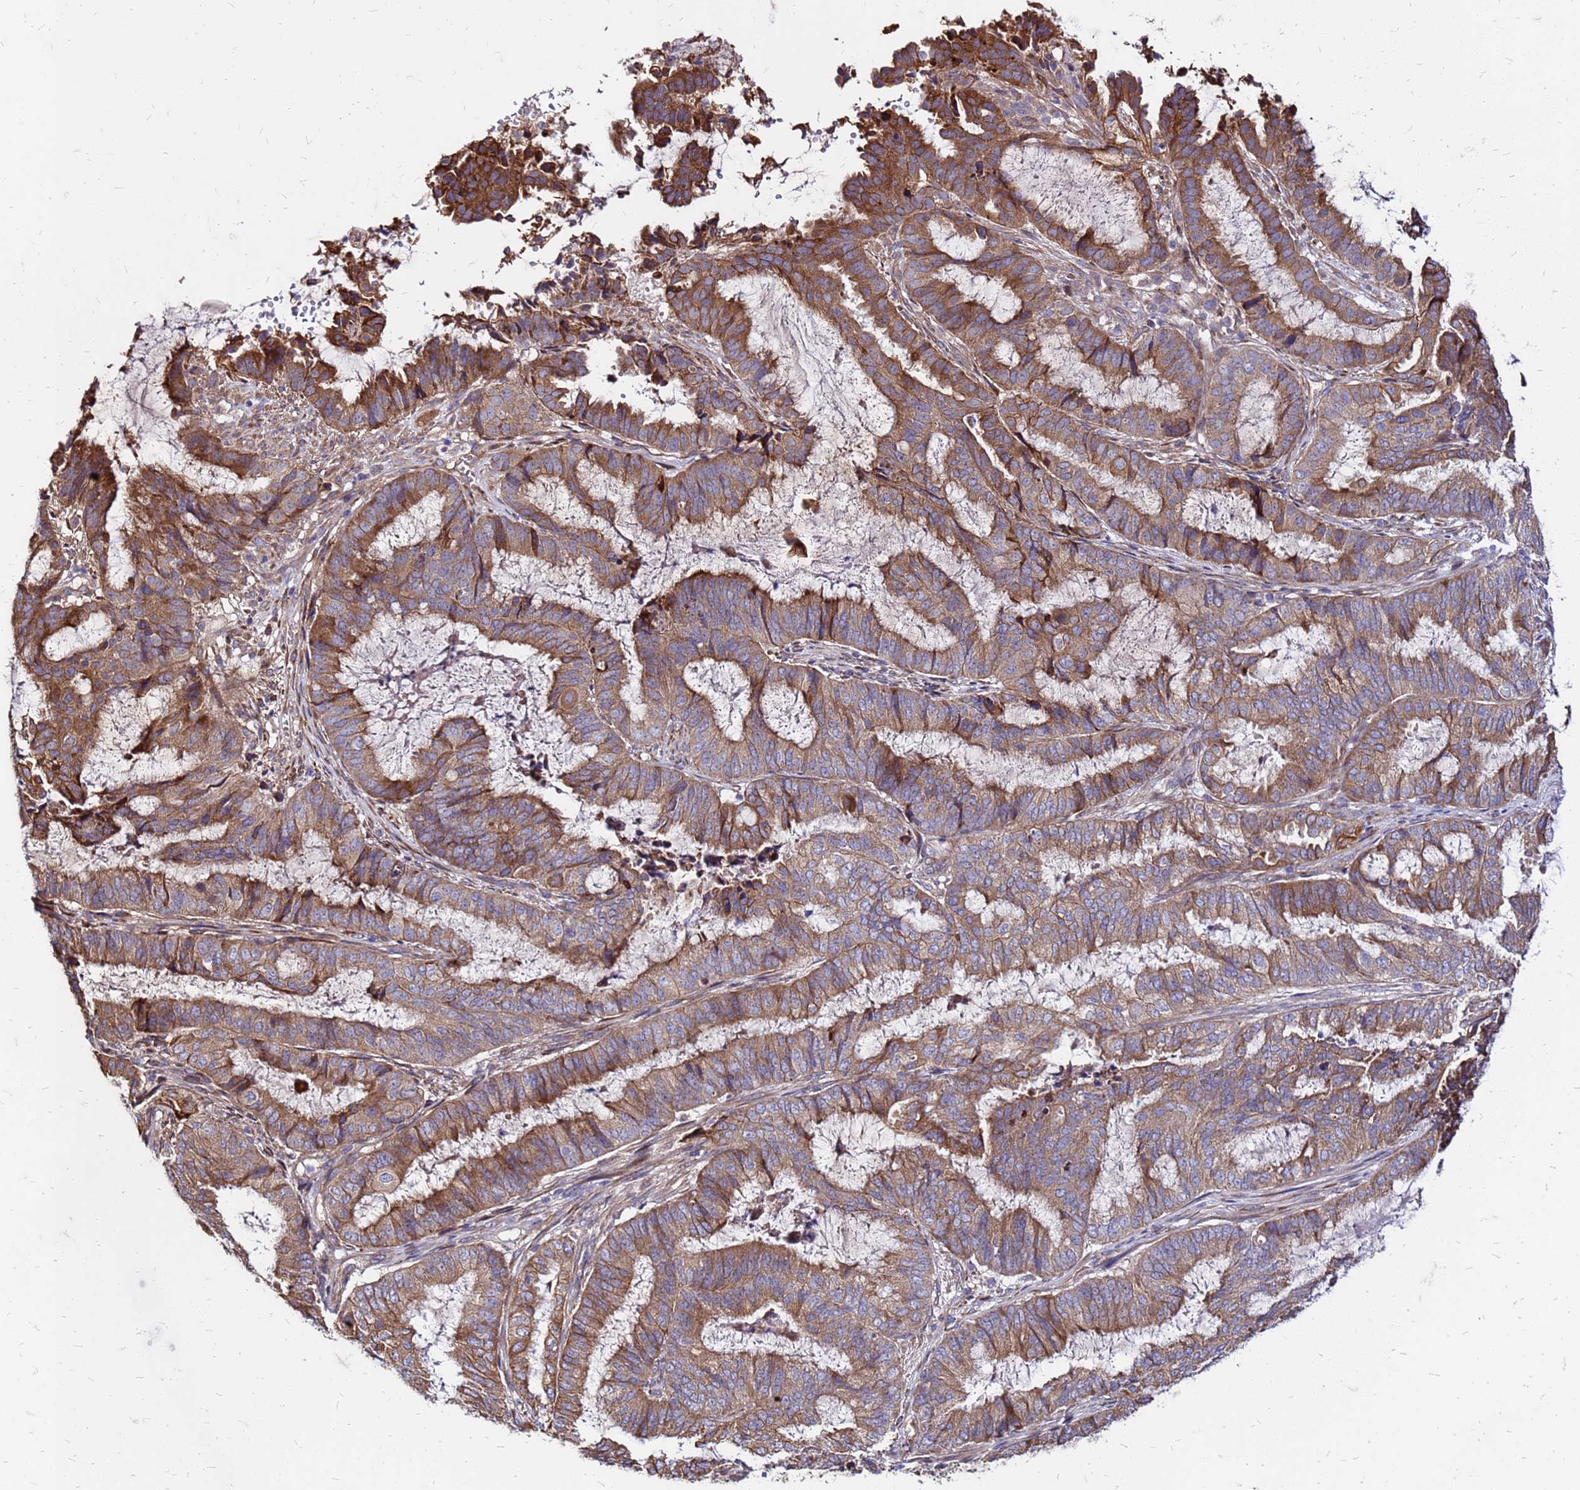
{"staining": {"intensity": "strong", "quantity": ">75%", "location": "cytoplasmic/membranous"}, "tissue": "endometrial cancer", "cell_type": "Tumor cells", "image_type": "cancer", "snomed": [{"axis": "morphology", "description": "Adenocarcinoma, NOS"}, {"axis": "topography", "description": "Endometrium"}], "caption": "High-magnification brightfield microscopy of endometrial cancer stained with DAB (brown) and counterstained with hematoxylin (blue). tumor cells exhibit strong cytoplasmic/membranous expression is seen in about>75% of cells.", "gene": "VMO1", "patient": {"sex": "female", "age": 51}}